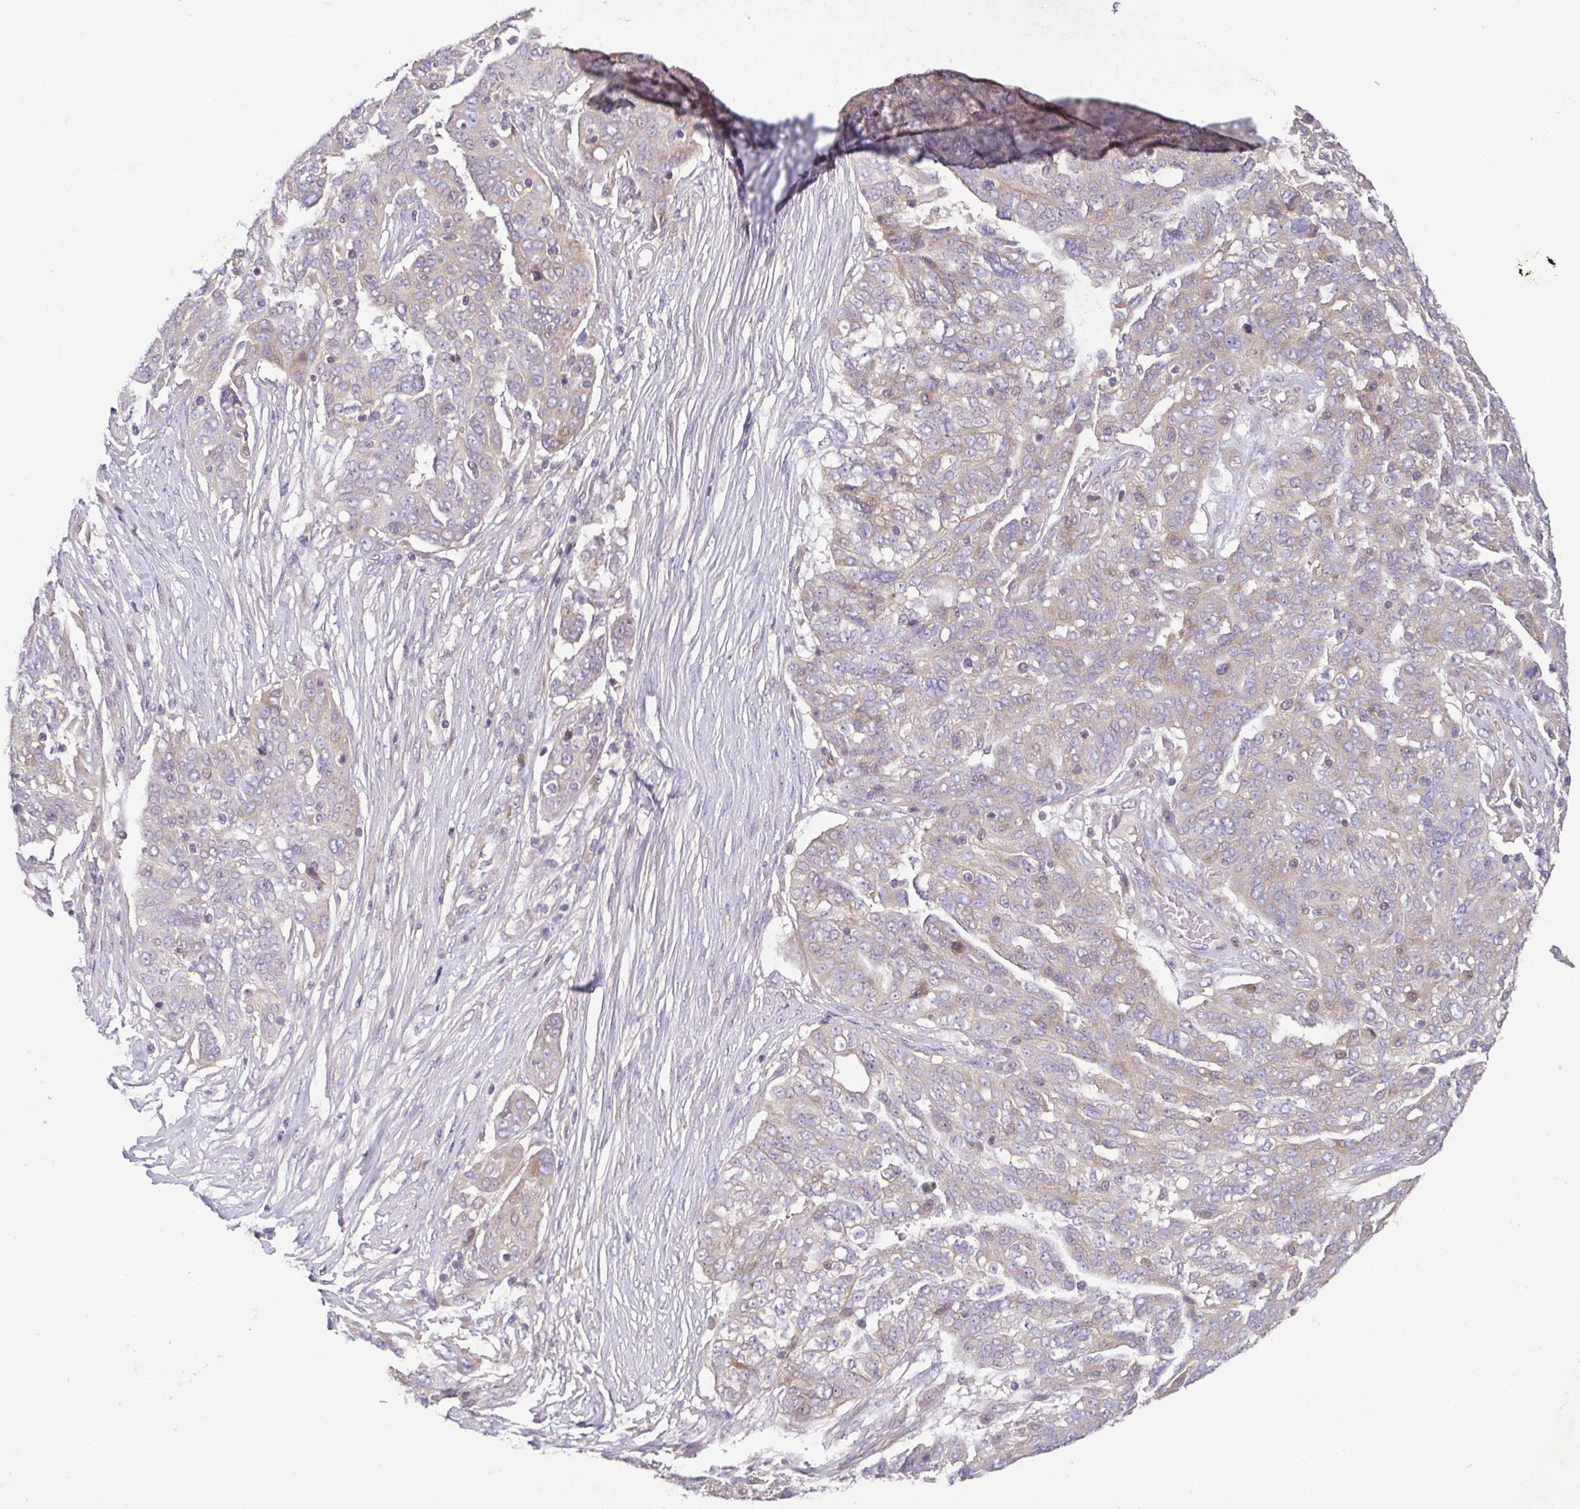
{"staining": {"intensity": "weak", "quantity": "<25%", "location": "cytoplasmic/membranous"}, "tissue": "ovarian cancer", "cell_type": "Tumor cells", "image_type": "cancer", "snomed": [{"axis": "morphology", "description": "Cystadenocarcinoma, serous, NOS"}, {"axis": "topography", "description": "Ovary"}], "caption": "High power microscopy photomicrograph of an IHC image of ovarian serous cystadenocarcinoma, revealing no significant expression in tumor cells.", "gene": "LMF2", "patient": {"sex": "female", "age": 67}}